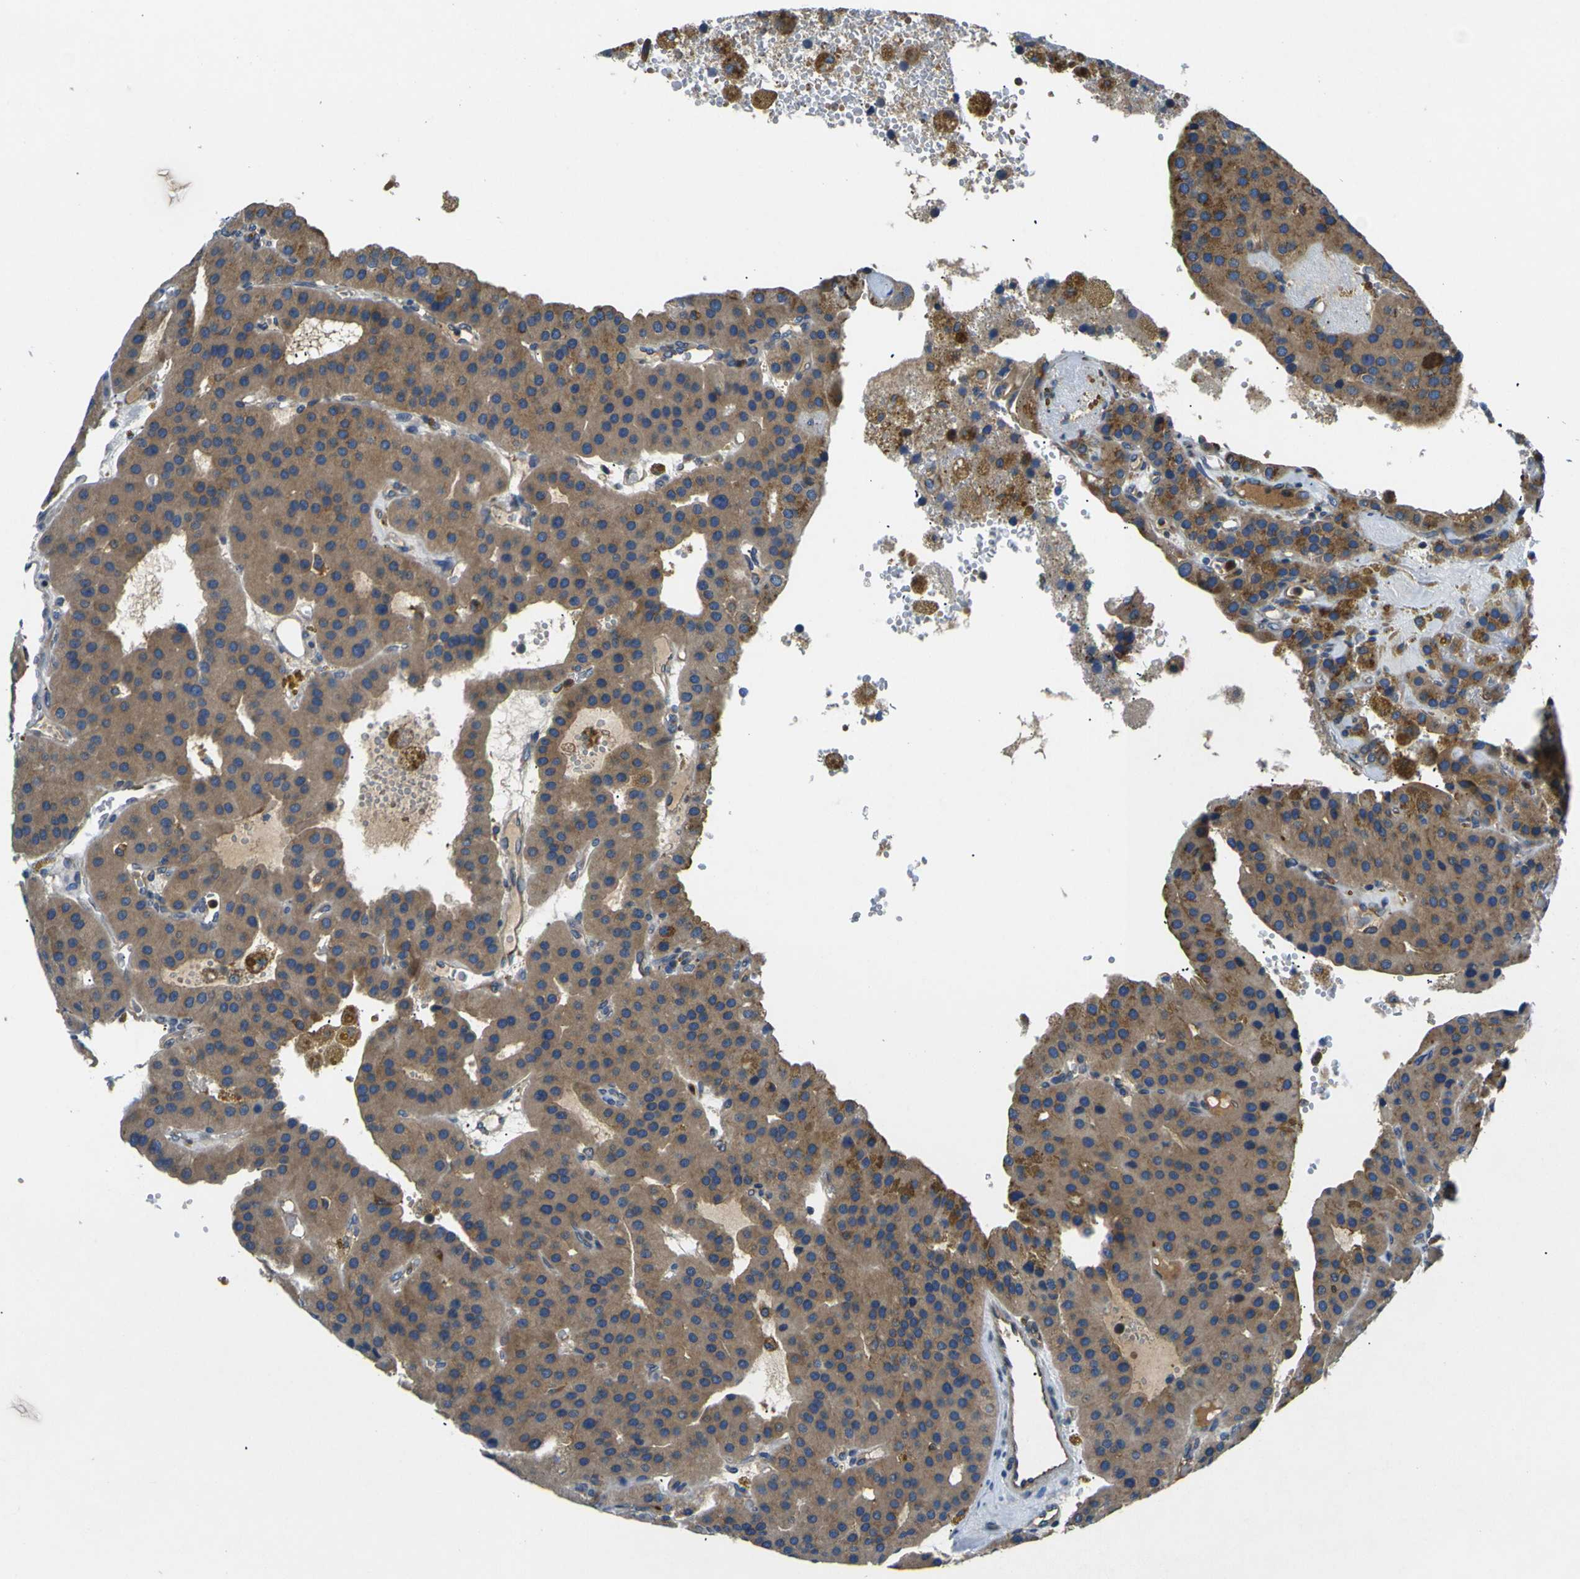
{"staining": {"intensity": "moderate", "quantity": ">75%", "location": "cytoplasmic/membranous"}, "tissue": "parathyroid gland", "cell_type": "Glandular cells", "image_type": "normal", "snomed": [{"axis": "morphology", "description": "Normal tissue, NOS"}, {"axis": "morphology", "description": "Adenoma, NOS"}, {"axis": "topography", "description": "Parathyroid gland"}], "caption": "Immunohistochemistry of benign human parathyroid gland shows medium levels of moderate cytoplasmic/membranous staining in about >75% of glandular cells.", "gene": "RAB1B", "patient": {"sex": "female", "age": 86}}